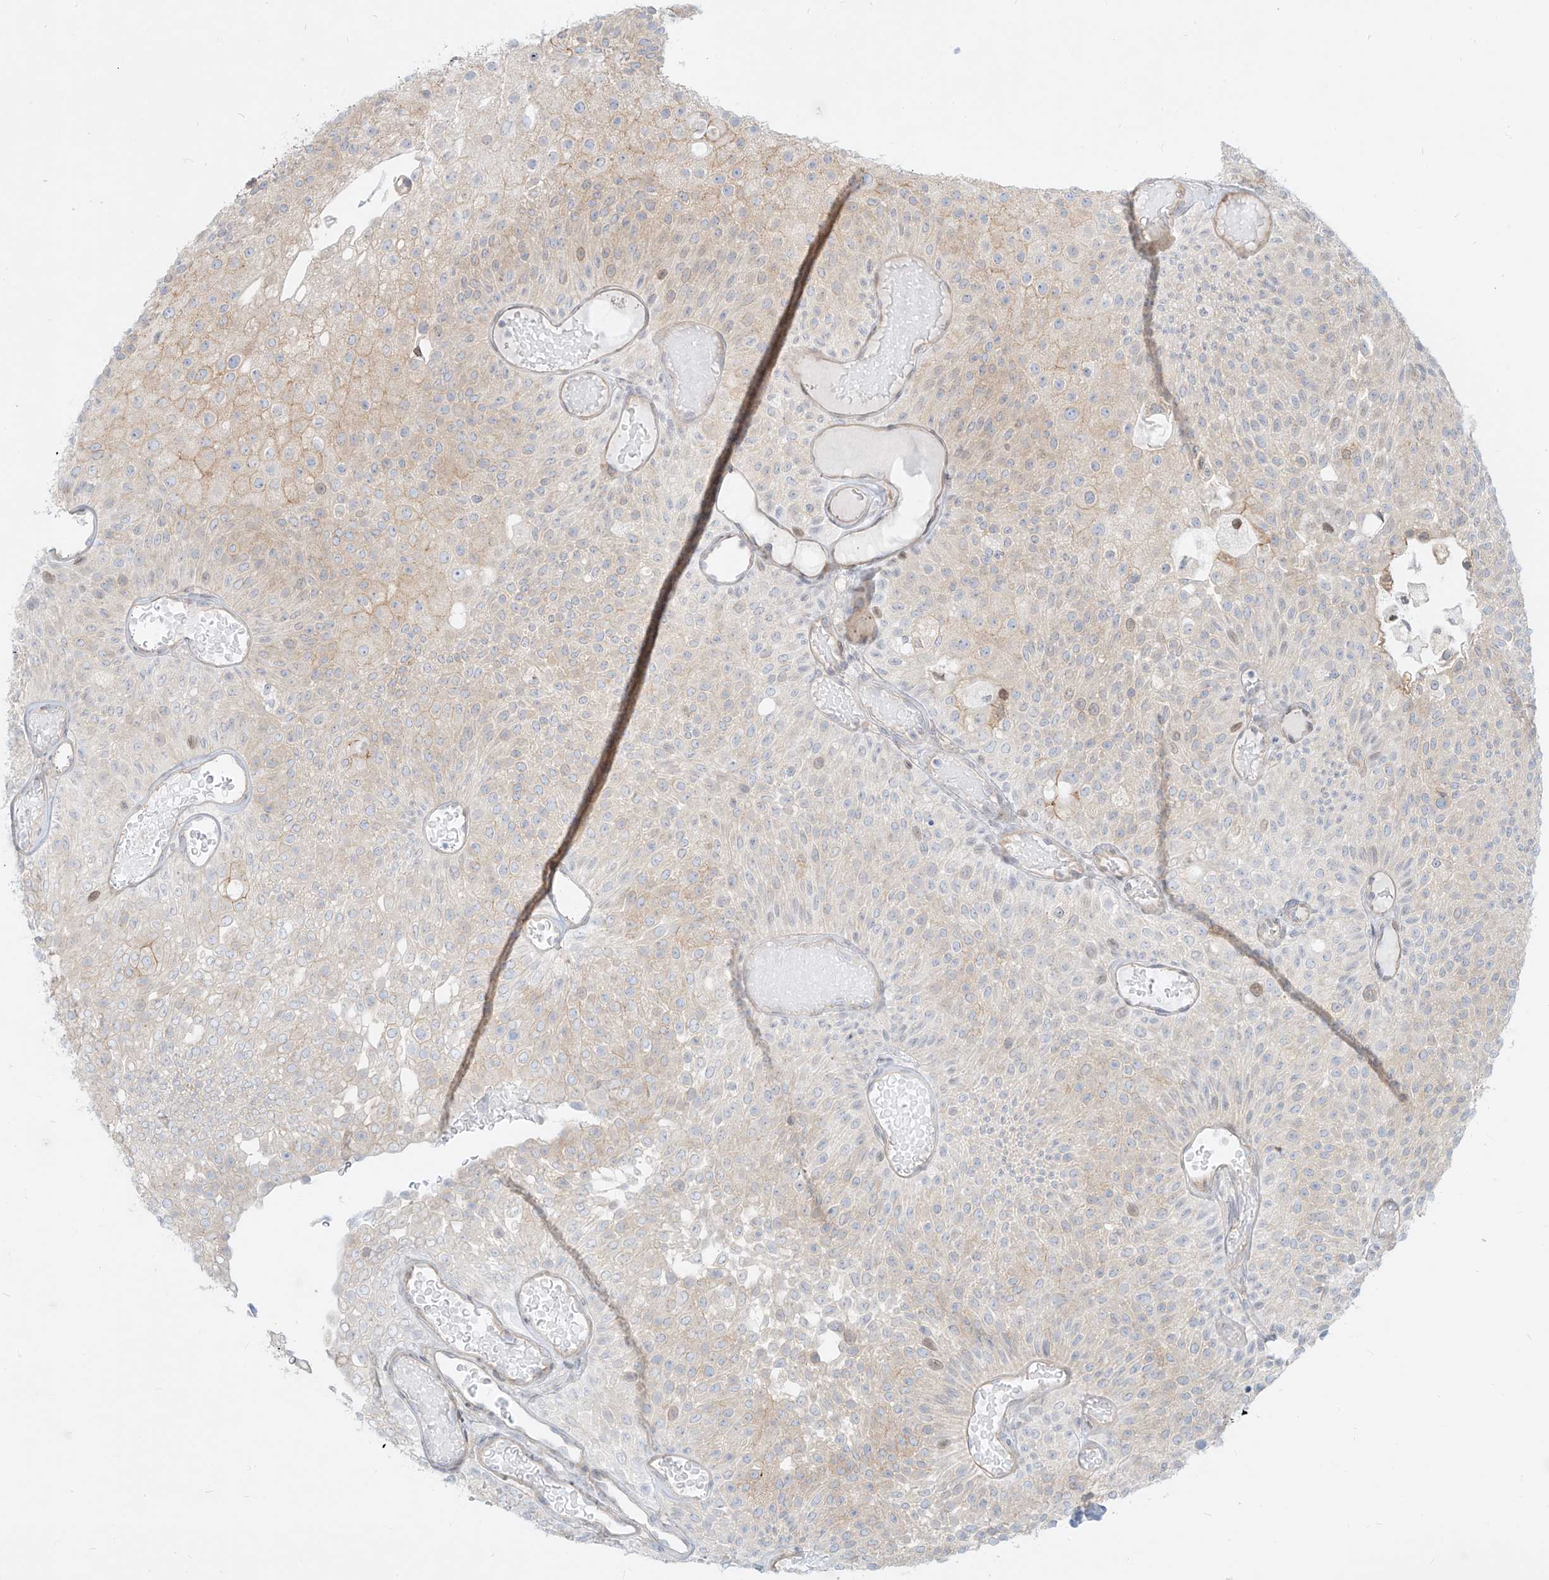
{"staining": {"intensity": "weak", "quantity": "<25%", "location": "cytoplasmic/membranous,nuclear"}, "tissue": "urothelial cancer", "cell_type": "Tumor cells", "image_type": "cancer", "snomed": [{"axis": "morphology", "description": "Urothelial carcinoma, Low grade"}, {"axis": "topography", "description": "Urinary bladder"}], "caption": "IHC histopathology image of human urothelial carcinoma (low-grade) stained for a protein (brown), which displays no expression in tumor cells.", "gene": "NHSL1", "patient": {"sex": "male", "age": 78}}